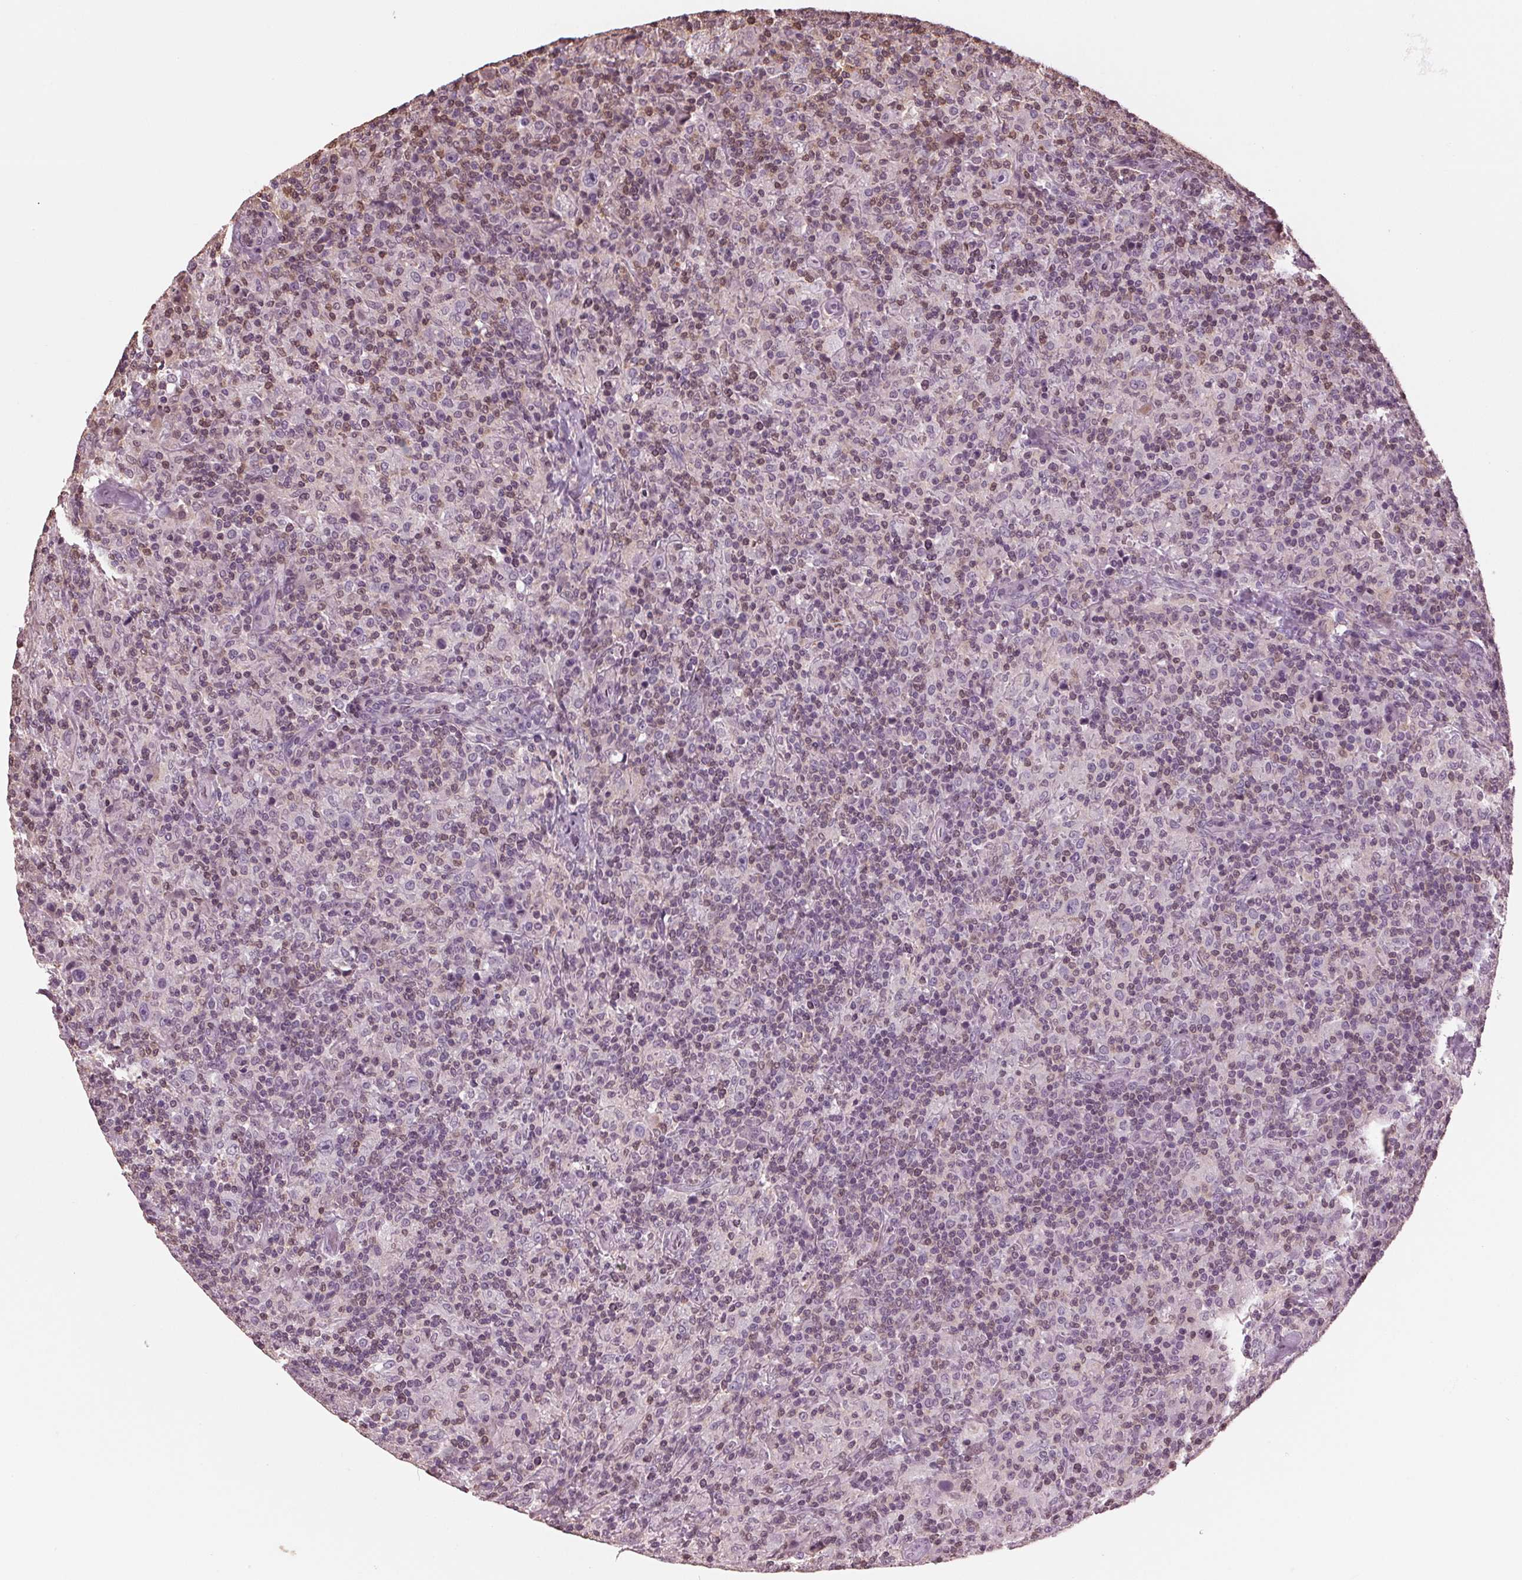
{"staining": {"intensity": "negative", "quantity": "none", "location": "none"}, "tissue": "lymphoma", "cell_type": "Tumor cells", "image_type": "cancer", "snomed": [{"axis": "morphology", "description": "Hodgkin's disease, NOS"}, {"axis": "topography", "description": "Lymph node"}], "caption": "Image shows no significant protein expression in tumor cells of Hodgkin's disease.", "gene": "BTLA", "patient": {"sex": "male", "age": 70}}